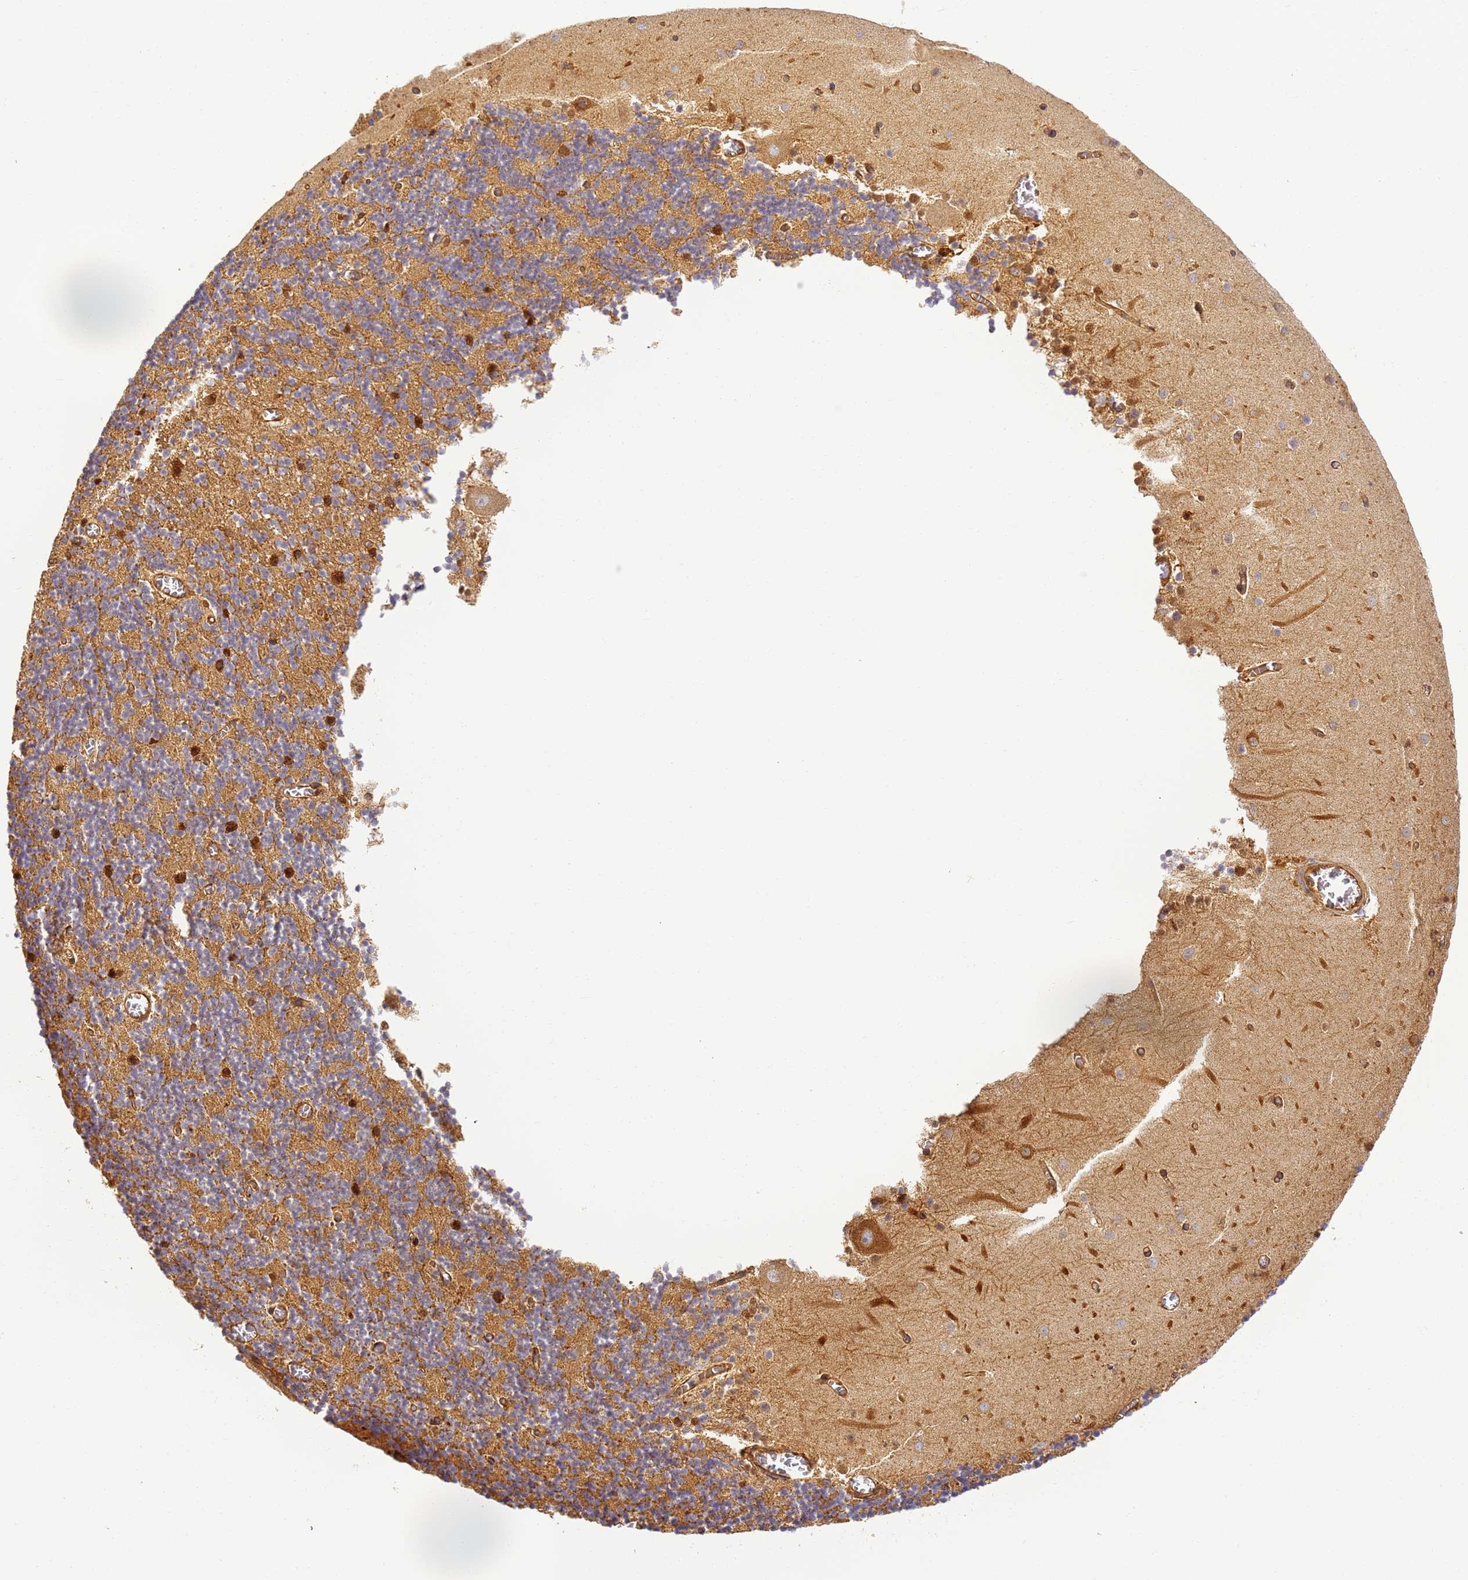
{"staining": {"intensity": "moderate", "quantity": ">75%", "location": "cytoplasmic/membranous"}, "tissue": "cerebellum", "cell_type": "Cells in granular layer", "image_type": "normal", "snomed": [{"axis": "morphology", "description": "Normal tissue, NOS"}, {"axis": "topography", "description": "Cerebellum"}], "caption": "This is an image of IHC staining of benign cerebellum, which shows moderate staining in the cytoplasmic/membranous of cells in granular layer.", "gene": "DYNC1I2", "patient": {"sex": "female", "age": 28}}